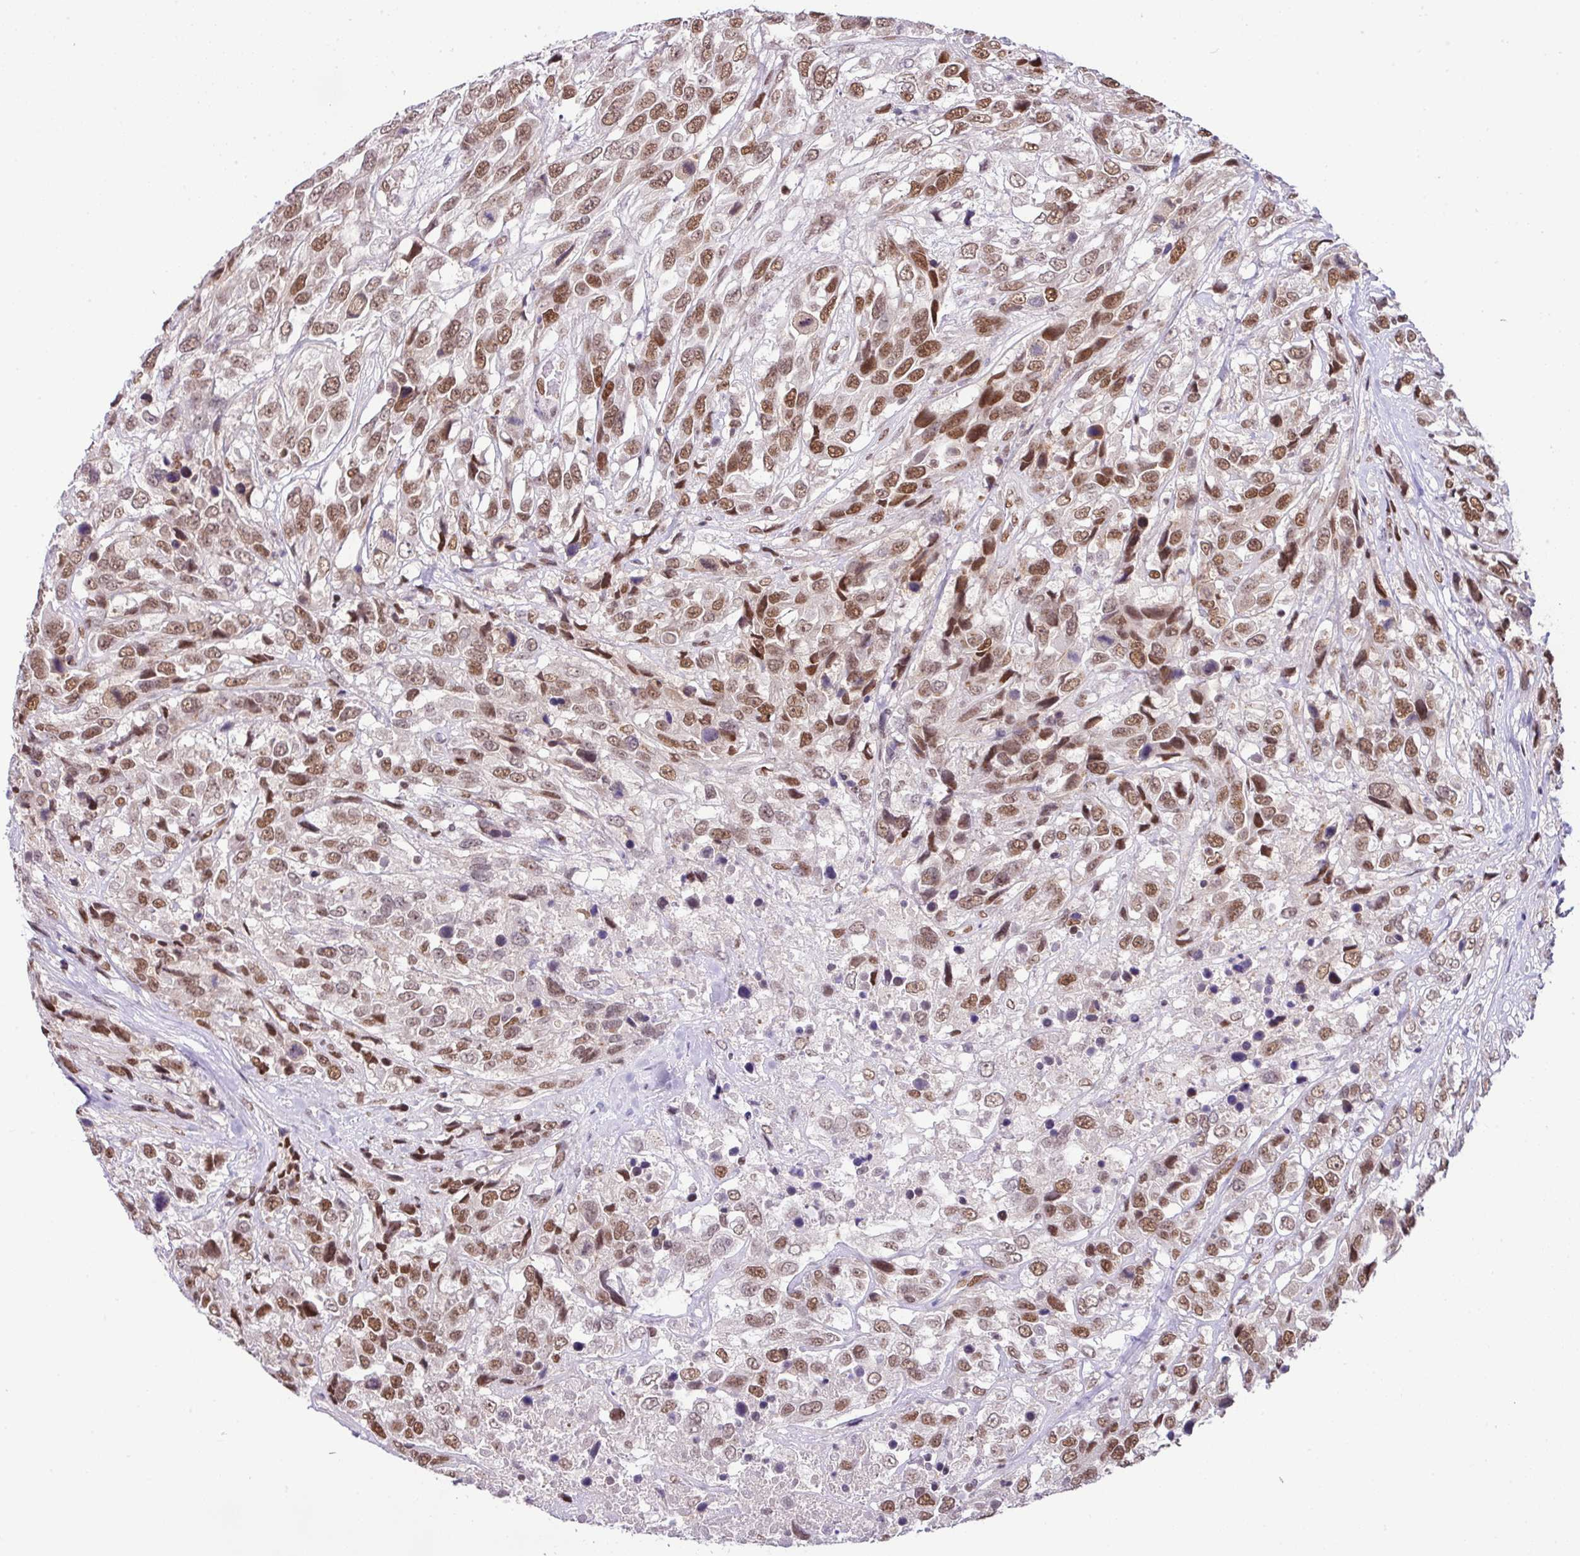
{"staining": {"intensity": "moderate", "quantity": ">75%", "location": "nuclear"}, "tissue": "urothelial cancer", "cell_type": "Tumor cells", "image_type": "cancer", "snomed": [{"axis": "morphology", "description": "Urothelial carcinoma, High grade"}, {"axis": "topography", "description": "Urinary bladder"}], "caption": "IHC image of urothelial cancer stained for a protein (brown), which reveals medium levels of moderate nuclear staining in about >75% of tumor cells.", "gene": "PGAP4", "patient": {"sex": "female", "age": 70}}